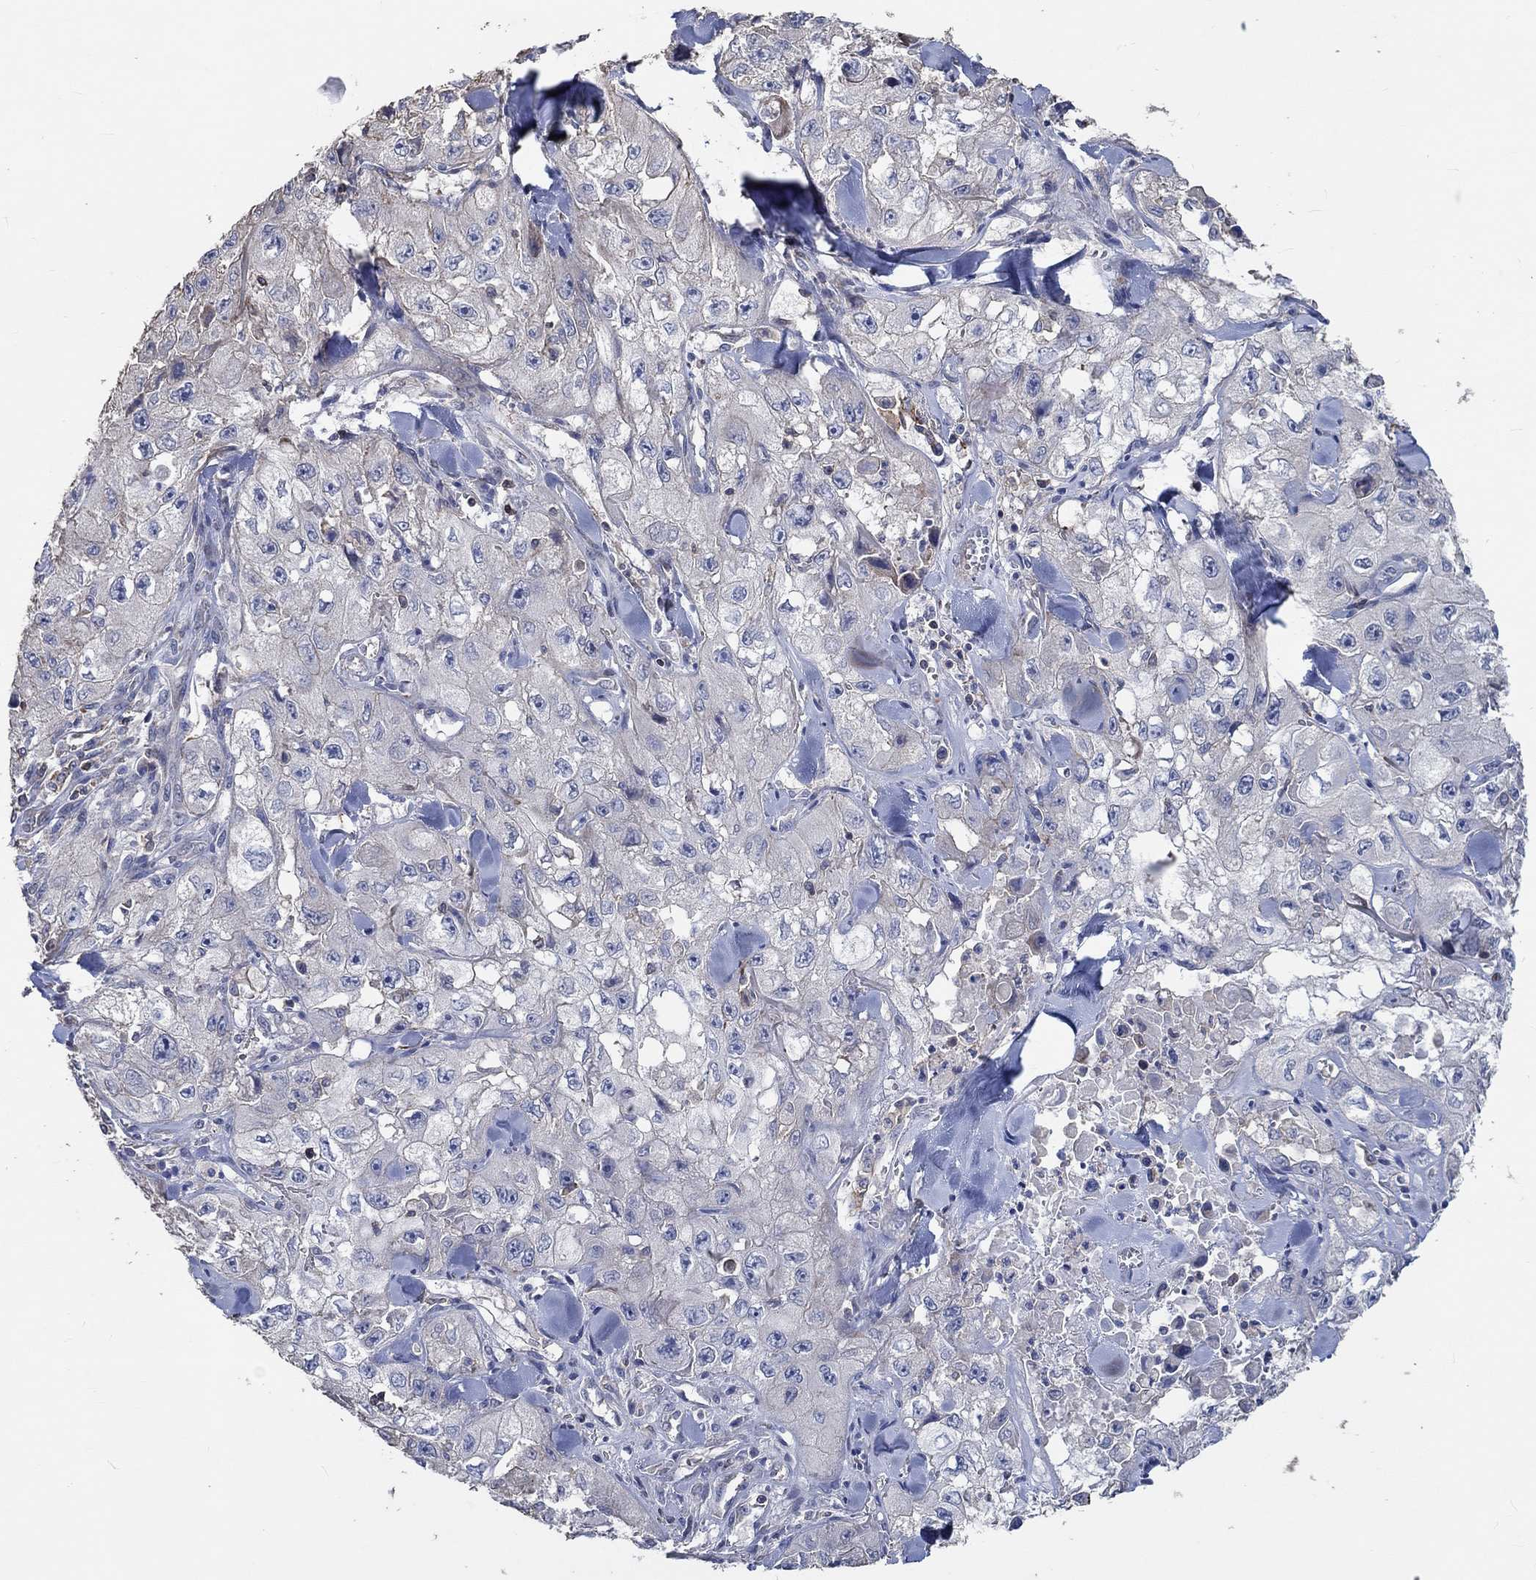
{"staining": {"intensity": "negative", "quantity": "none", "location": "none"}, "tissue": "skin cancer", "cell_type": "Tumor cells", "image_type": "cancer", "snomed": [{"axis": "morphology", "description": "Squamous cell carcinoma, NOS"}, {"axis": "topography", "description": "Skin"}, {"axis": "topography", "description": "Subcutis"}], "caption": "This is an immunohistochemistry micrograph of human skin cancer. There is no expression in tumor cells.", "gene": "TNFAIP8L3", "patient": {"sex": "male", "age": 73}}